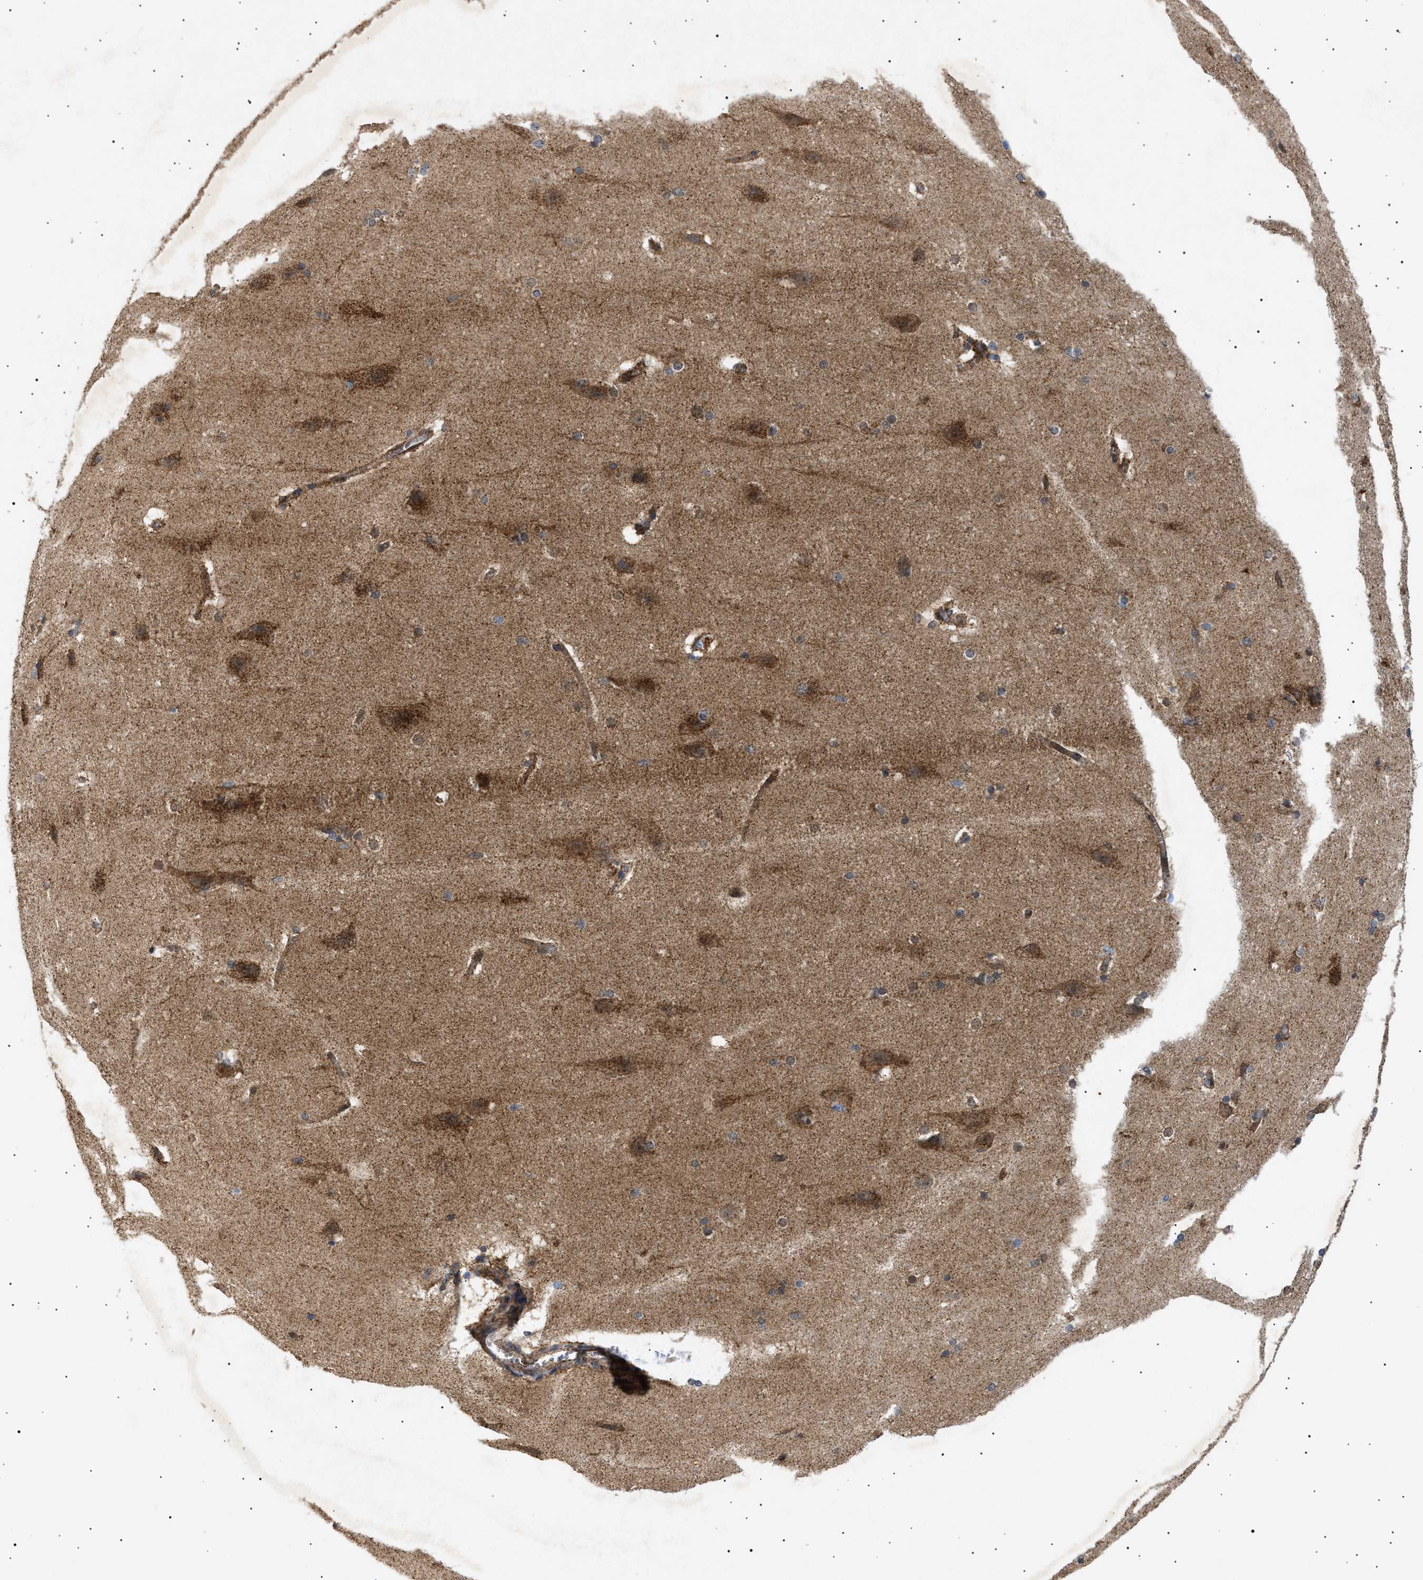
{"staining": {"intensity": "strong", "quantity": ">75%", "location": "cytoplasmic/membranous"}, "tissue": "cerebral cortex", "cell_type": "Endothelial cells", "image_type": "normal", "snomed": [{"axis": "morphology", "description": "Normal tissue, NOS"}, {"axis": "topography", "description": "Cerebral cortex"}, {"axis": "topography", "description": "Hippocampus"}], "caption": "High-power microscopy captured an immunohistochemistry image of unremarkable cerebral cortex, revealing strong cytoplasmic/membranous staining in approximately >75% of endothelial cells. The protein of interest is stained brown, and the nuclei are stained in blue (DAB (3,3'-diaminobenzidine) IHC with brightfield microscopy, high magnification).", "gene": "SIRT5", "patient": {"sex": "female", "age": 19}}